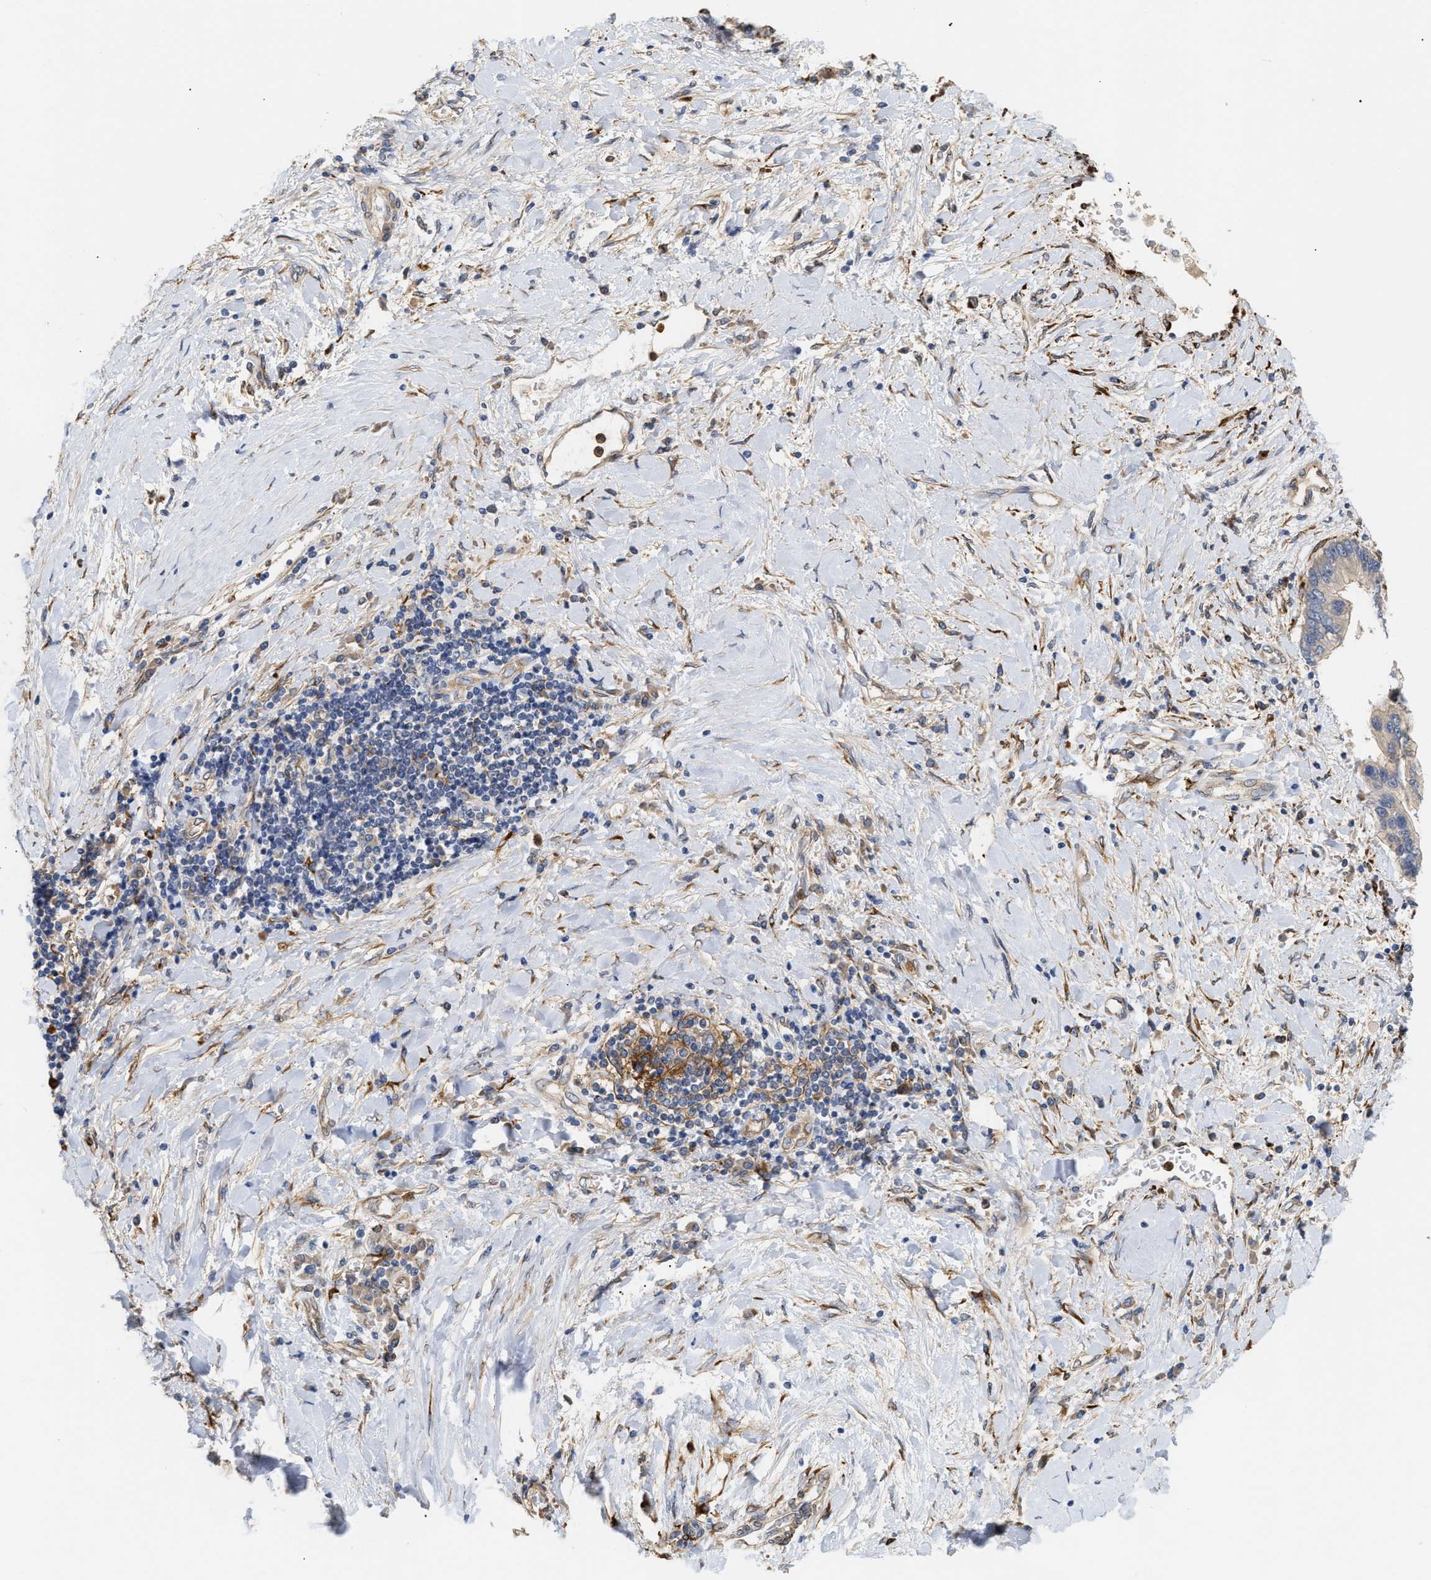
{"staining": {"intensity": "negative", "quantity": "none", "location": "none"}, "tissue": "liver cancer", "cell_type": "Tumor cells", "image_type": "cancer", "snomed": [{"axis": "morphology", "description": "Cholangiocarcinoma"}, {"axis": "topography", "description": "Liver"}], "caption": "This is an IHC histopathology image of human liver cholangiocarcinoma. There is no expression in tumor cells.", "gene": "PLCD1", "patient": {"sex": "male", "age": 50}}